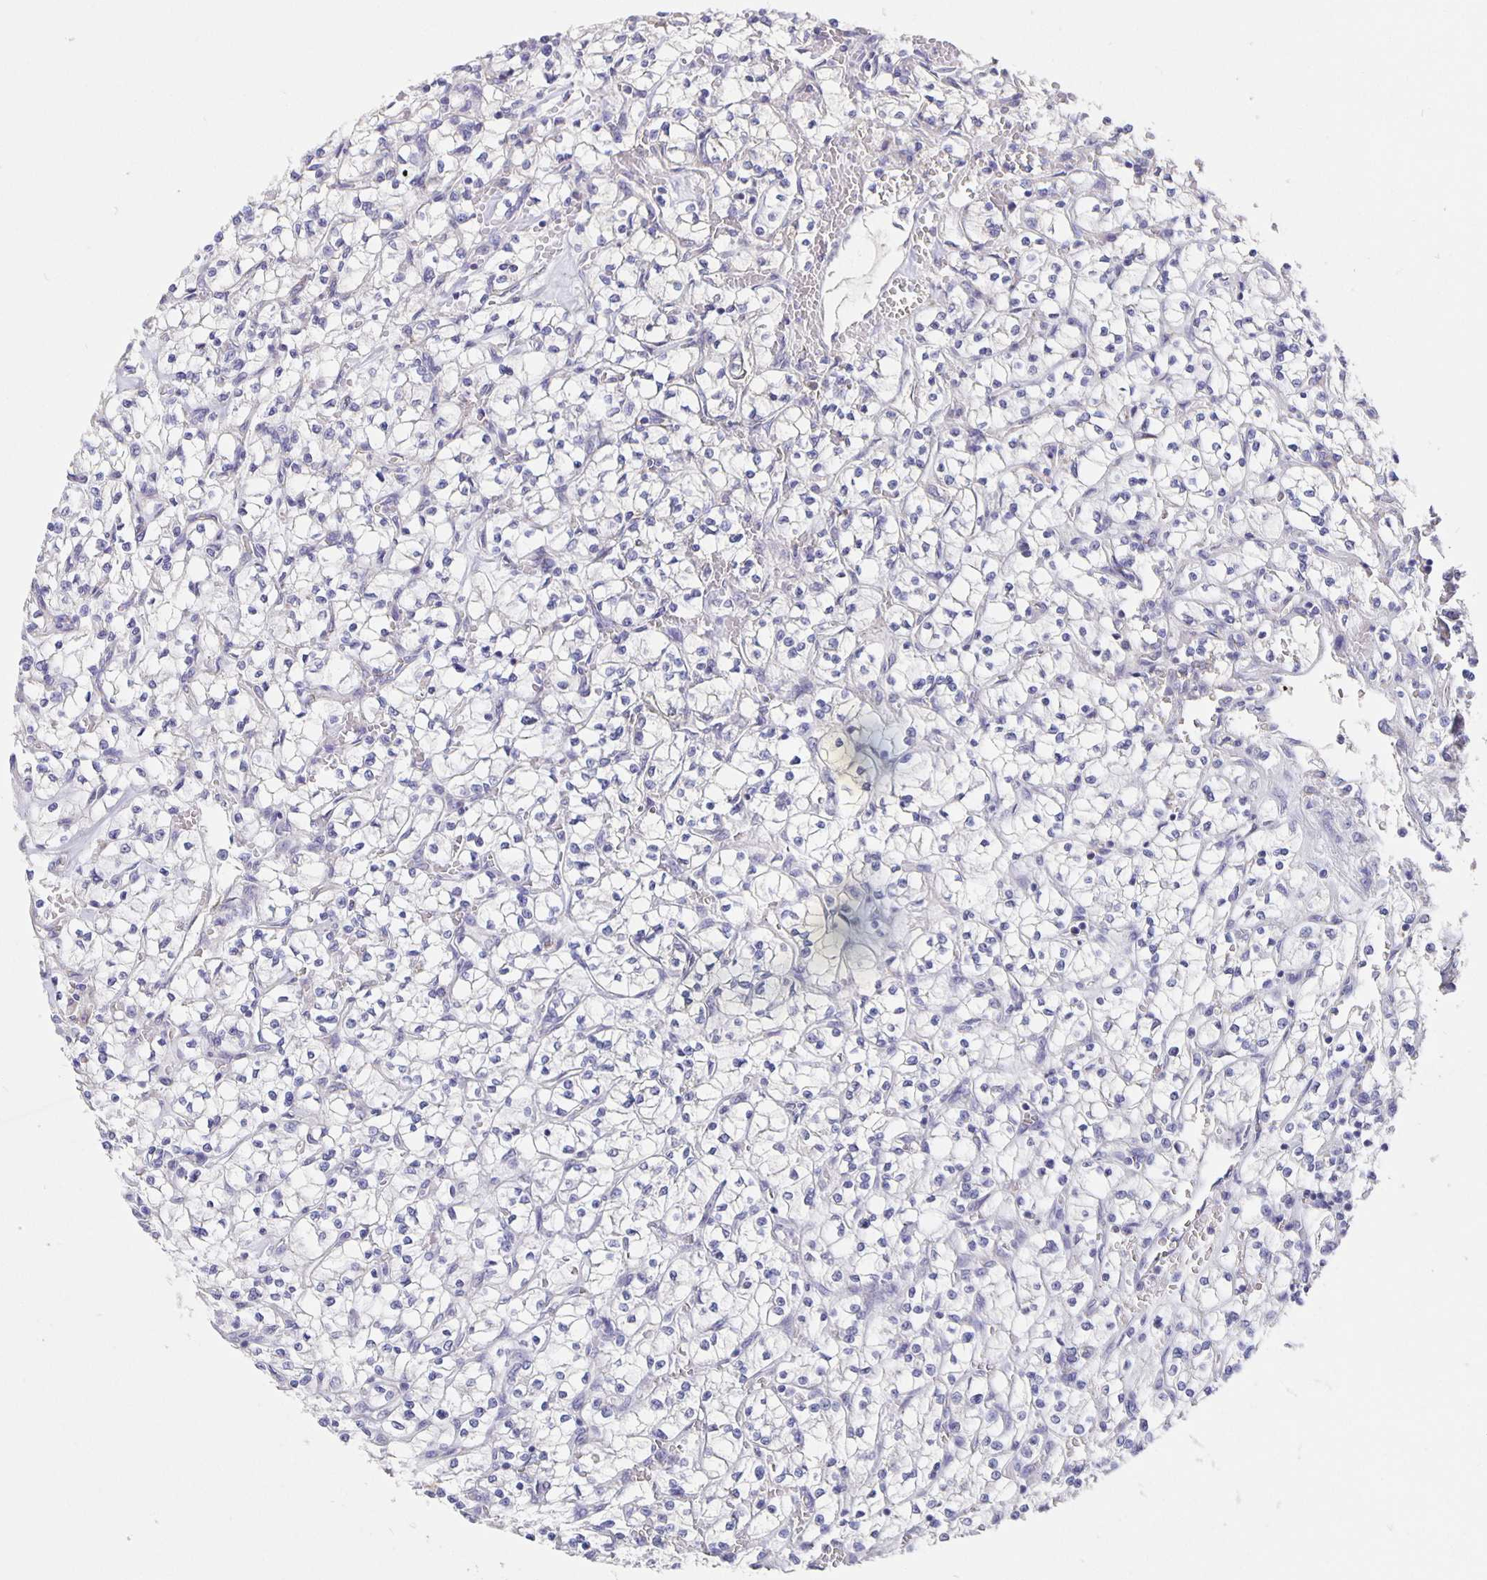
{"staining": {"intensity": "negative", "quantity": "none", "location": "none"}, "tissue": "renal cancer", "cell_type": "Tumor cells", "image_type": "cancer", "snomed": [{"axis": "morphology", "description": "Adenocarcinoma, NOS"}, {"axis": "topography", "description": "Kidney"}], "caption": "This is a photomicrograph of IHC staining of renal adenocarcinoma, which shows no expression in tumor cells.", "gene": "CFAP74", "patient": {"sex": "female", "age": 64}}